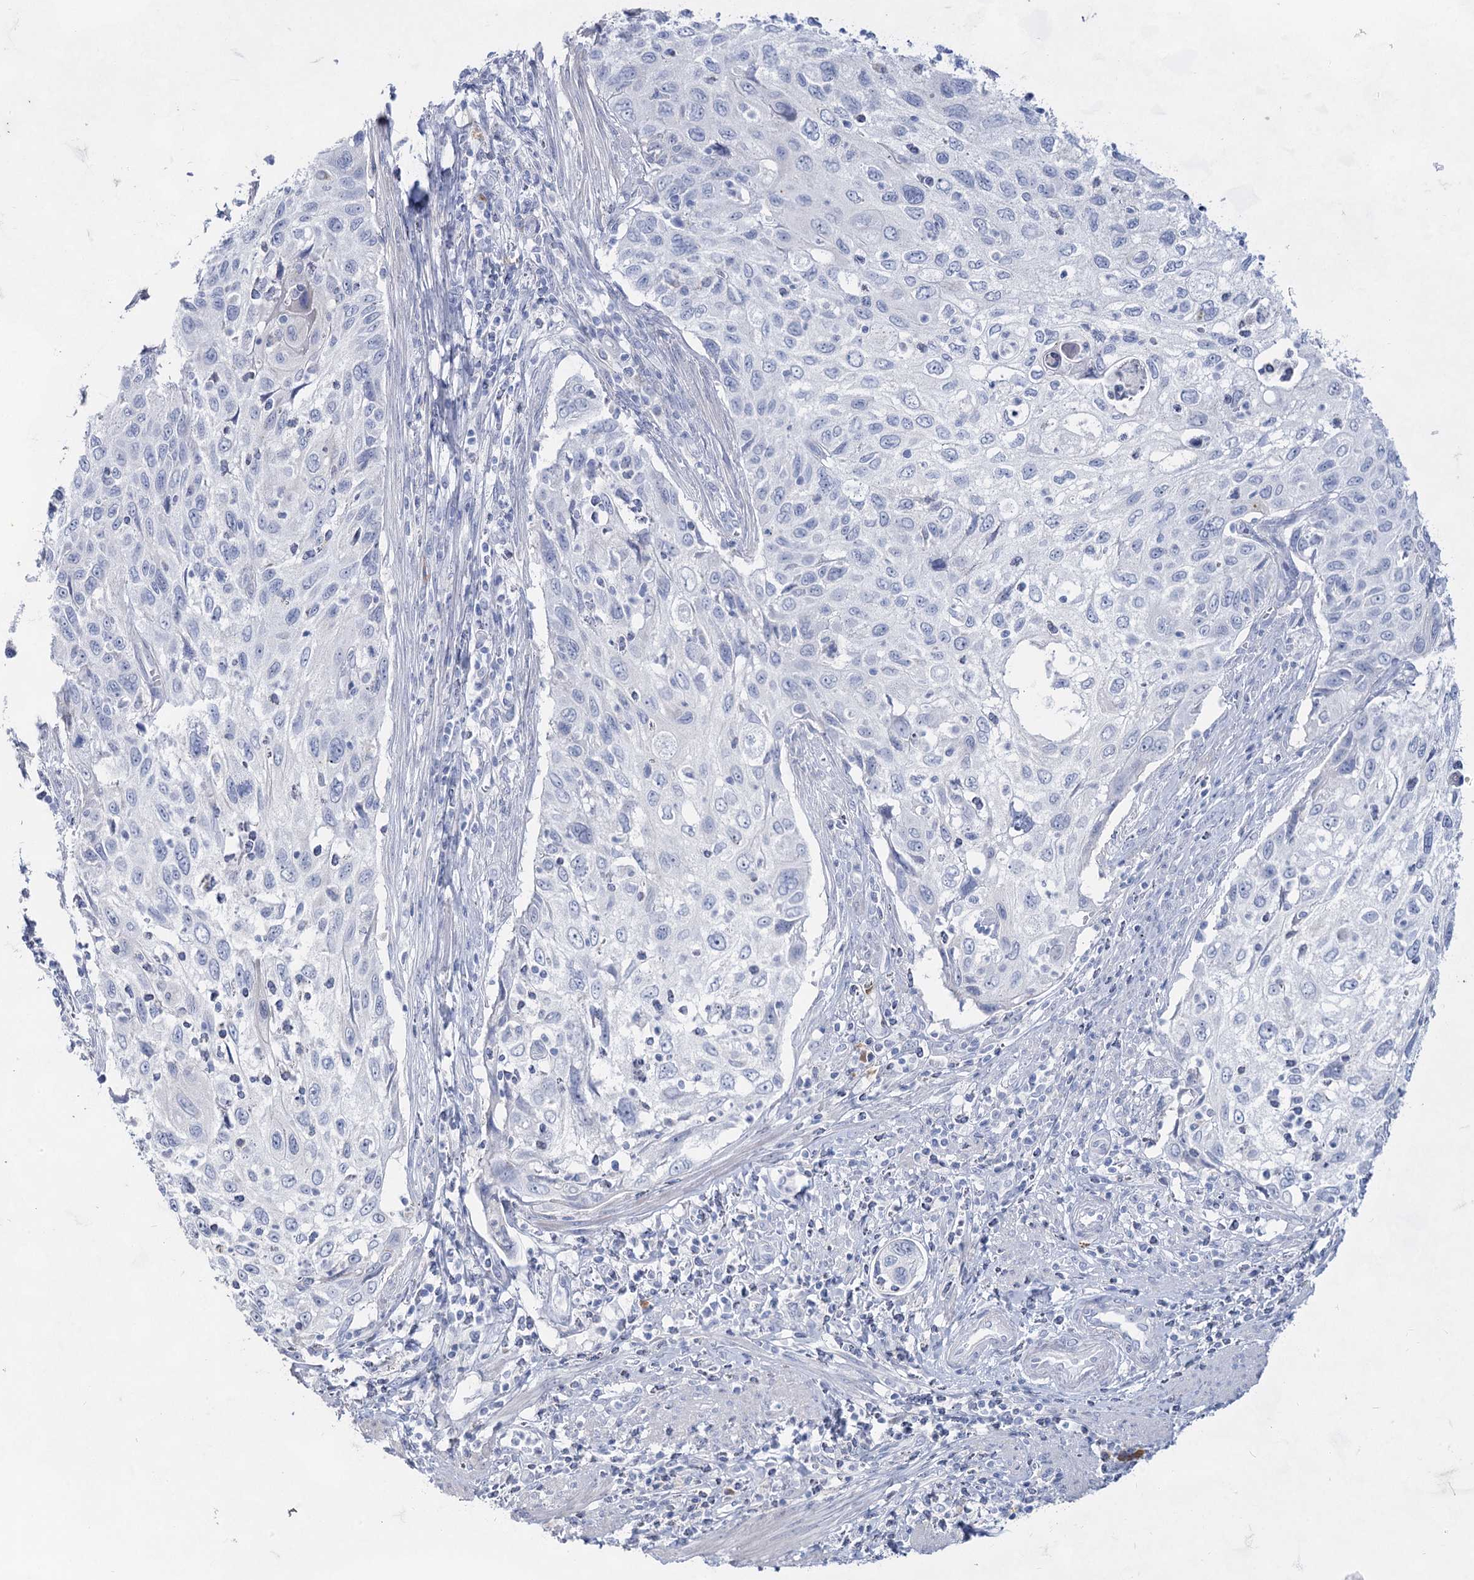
{"staining": {"intensity": "negative", "quantity": "none", "location": "none"}, "tissue": "cervical cancer", "cell_type": "Tumor cells", "image_type": "cancer", "snomed": [{"axis": "morphology", "description": "Squamous cell carcinoma, NOS"}, {"axis": "topography", "description": "Cervix"}], "caption": "Cervical cancer was stained to show a protein in brown. There is no significant expression in tumor cells.", "gene": "ACRV1", "patient": {"sex": "female", "age": 70}}